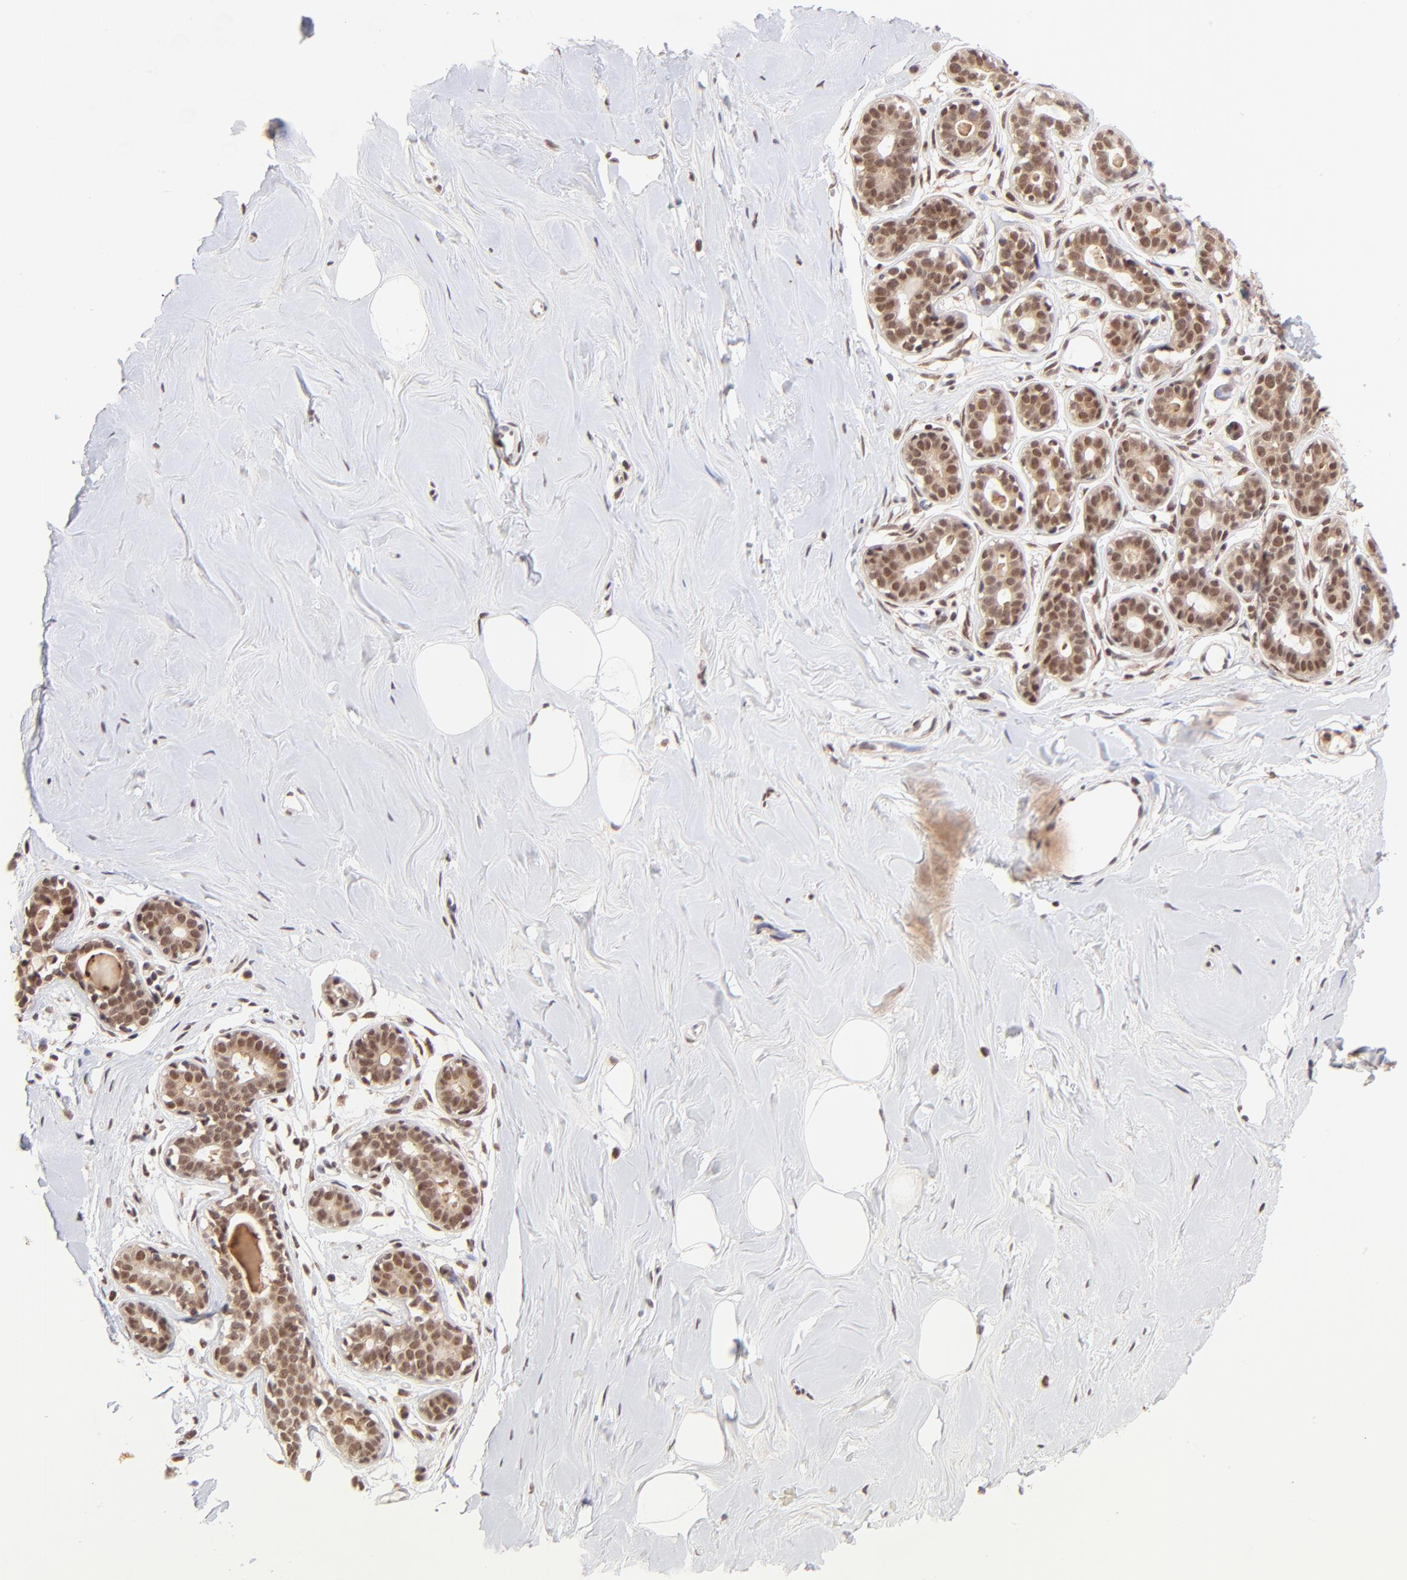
{"staining": {"intensity": "moderate", "quantity": "<25%", "location": "cytoplasmic/membranous,nuclear"}, "tissue": "breast", "cell_type": "Adipocytes", "image_type": "normal", "snomed": [{"axis": "morphology", "description": "Normal tissue, NOS"}, {"axis": "topography", "description": "Breast"}], "caption": "Protein staining reveals moderate cytoplasmic/membranous,nuclear expression in about <25% of adipocytes in benign breast.", "gene": "MED12", "patient": {"sex": "female", "age": 23}}